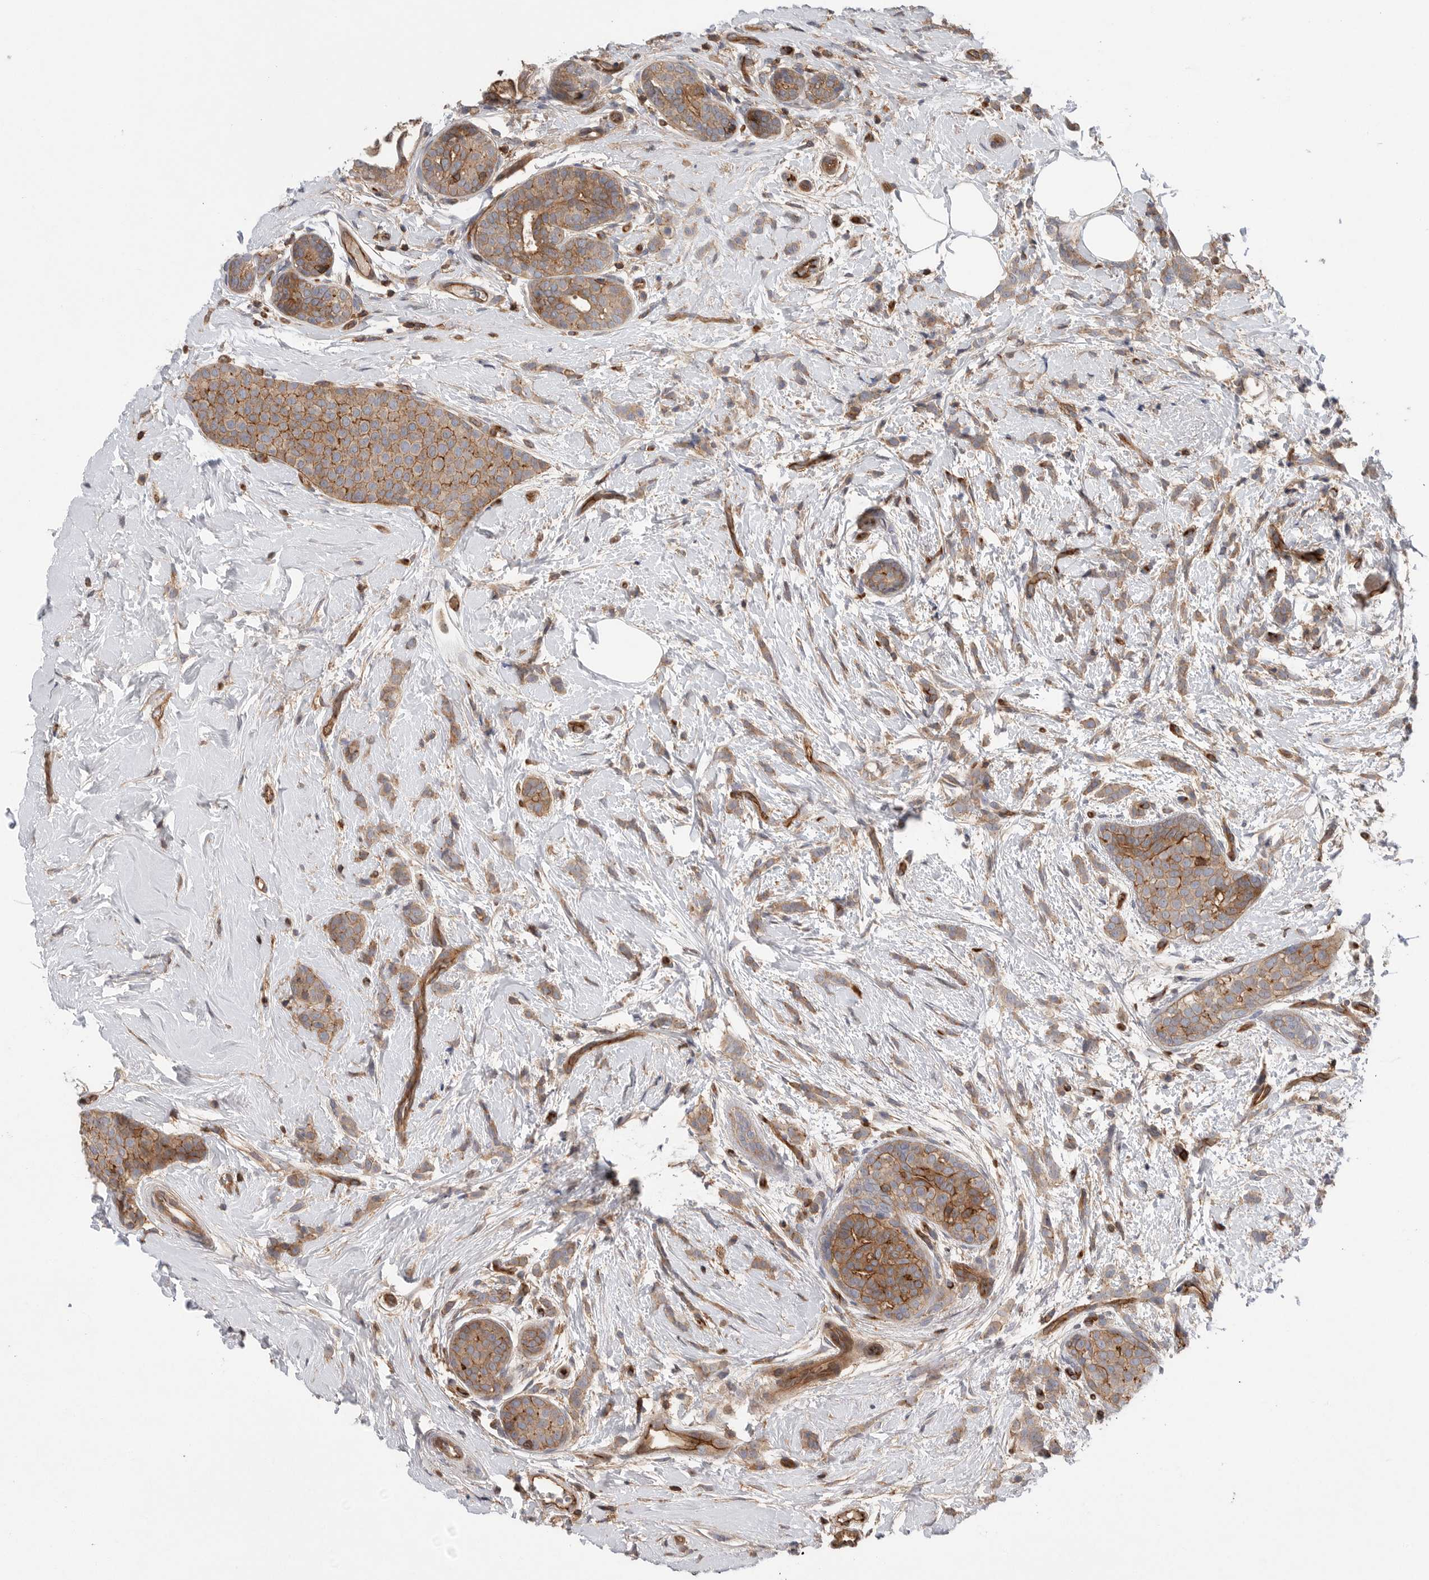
{"staining": {"intensity": "moderate", "quantity": ">75%", "location": "cytoplasmic/membranous"}, "tissue": "breast cancer", "cell_type": "Tumor cells", "image_type": "cancer", "snomed": [{"axis": "morphology", "description": "Lobular carcinoma, in situ"}, {"axis": "morphology", "description": "Lobular carcinoma"}, {"axis": "topography", "description": "Breast"}], "caption": "There is medium levels of moderate cytoplasmic/membranous expression in tumor cells of breast cancer (lobular carcinoma), as demonstrated by immunohistochemical staining (brown color).", "gene": "PRKCH", "patient": {"sex": "female", "age": 41}}